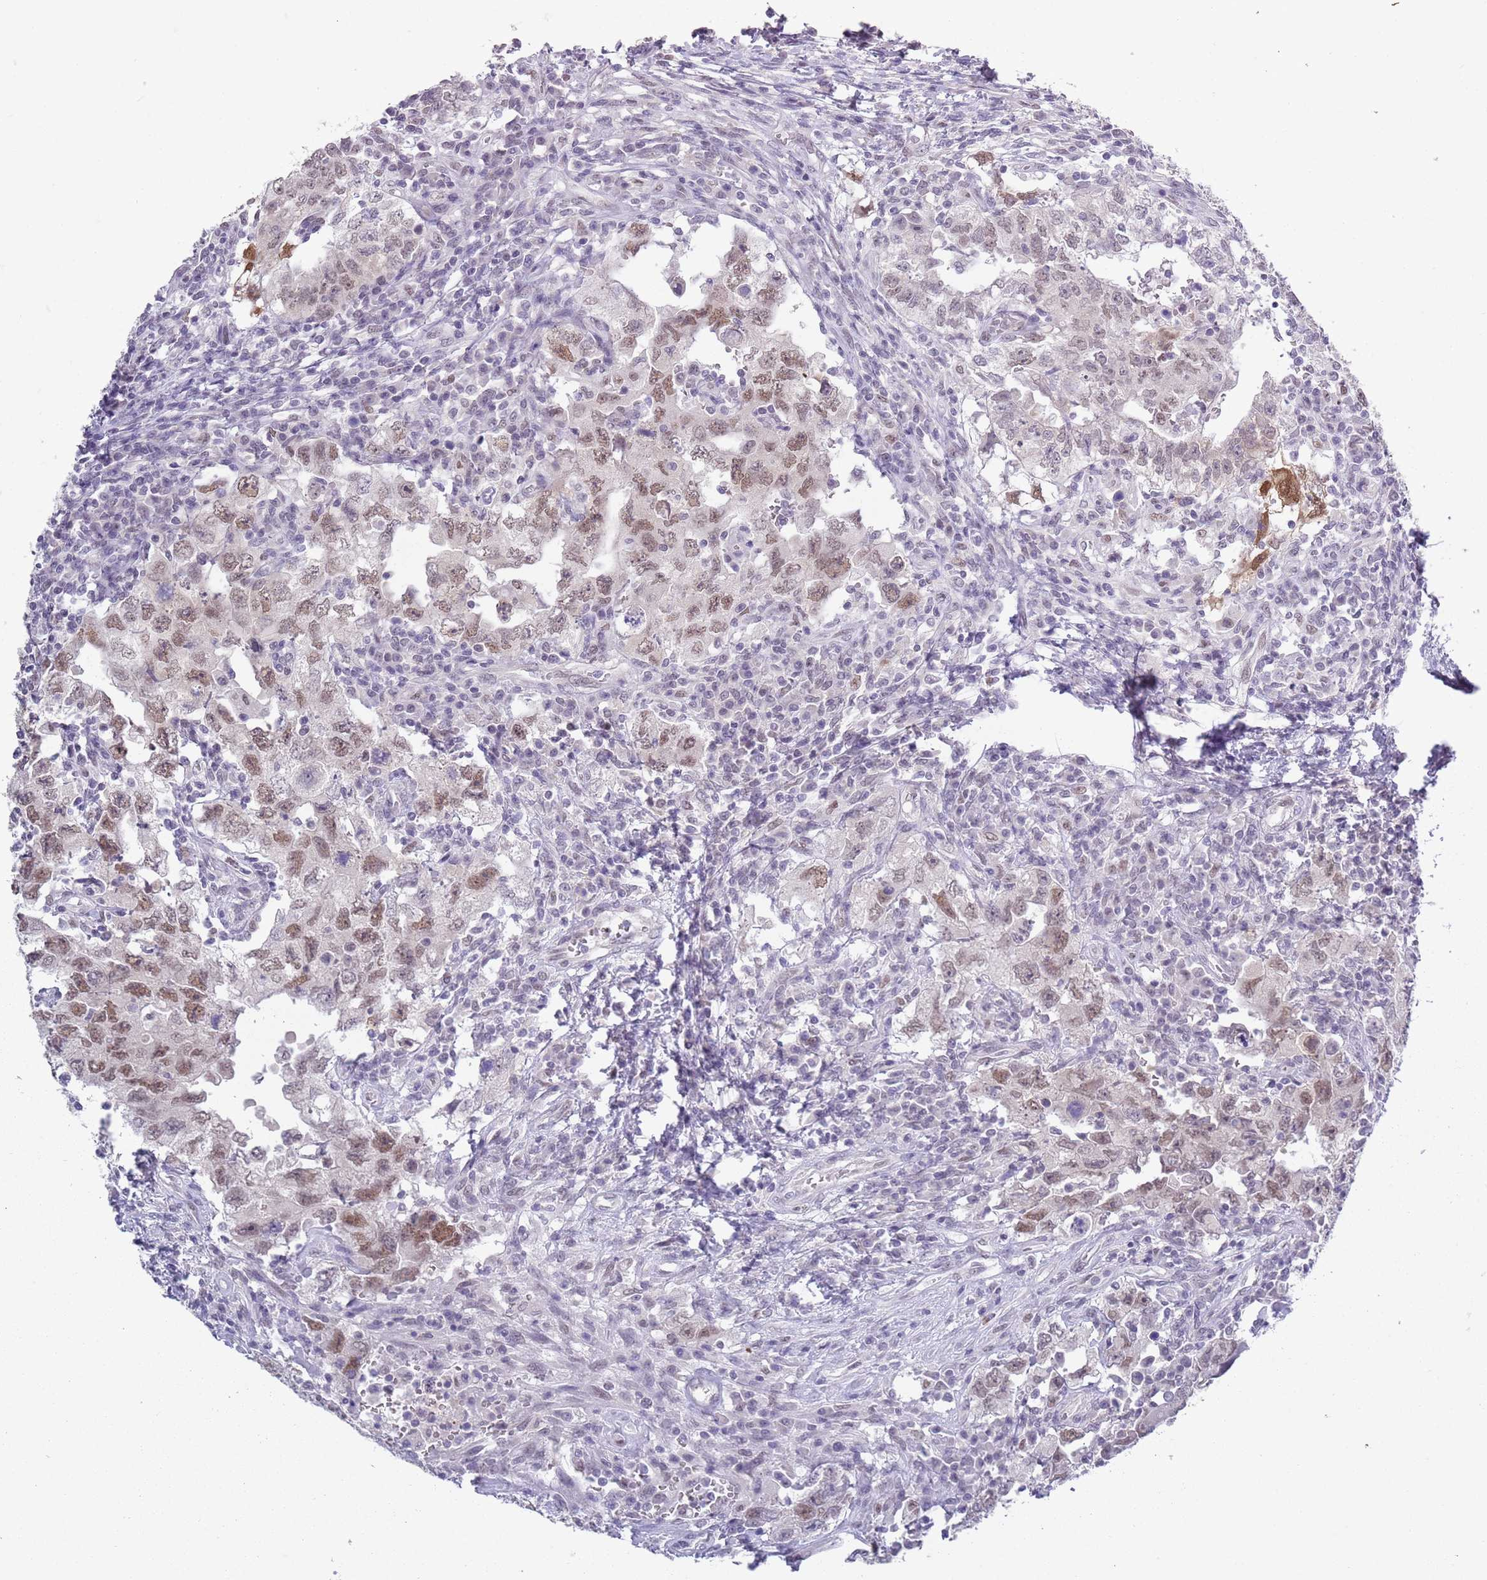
{"staining": {"intensity": "moderate", "quantity": ">75%", "location": "nuclear"}, "tissue": "testis cancer", "cell_type": "Tumor cells", "image_type": "cancer", "snomed": [{"axis": "morphology", "description": "Carcinoma, Embryonal, NOS"}, {"axis": "topography", "description": "Testis"}], "caption": "Brown immunohistochemical staining in human testis cancer exhibits moderate nuclear positivity in approximately >75% of tumor cells.", "gene": "SEPHS2", "patient": {"sex": "male", "age": 26}}